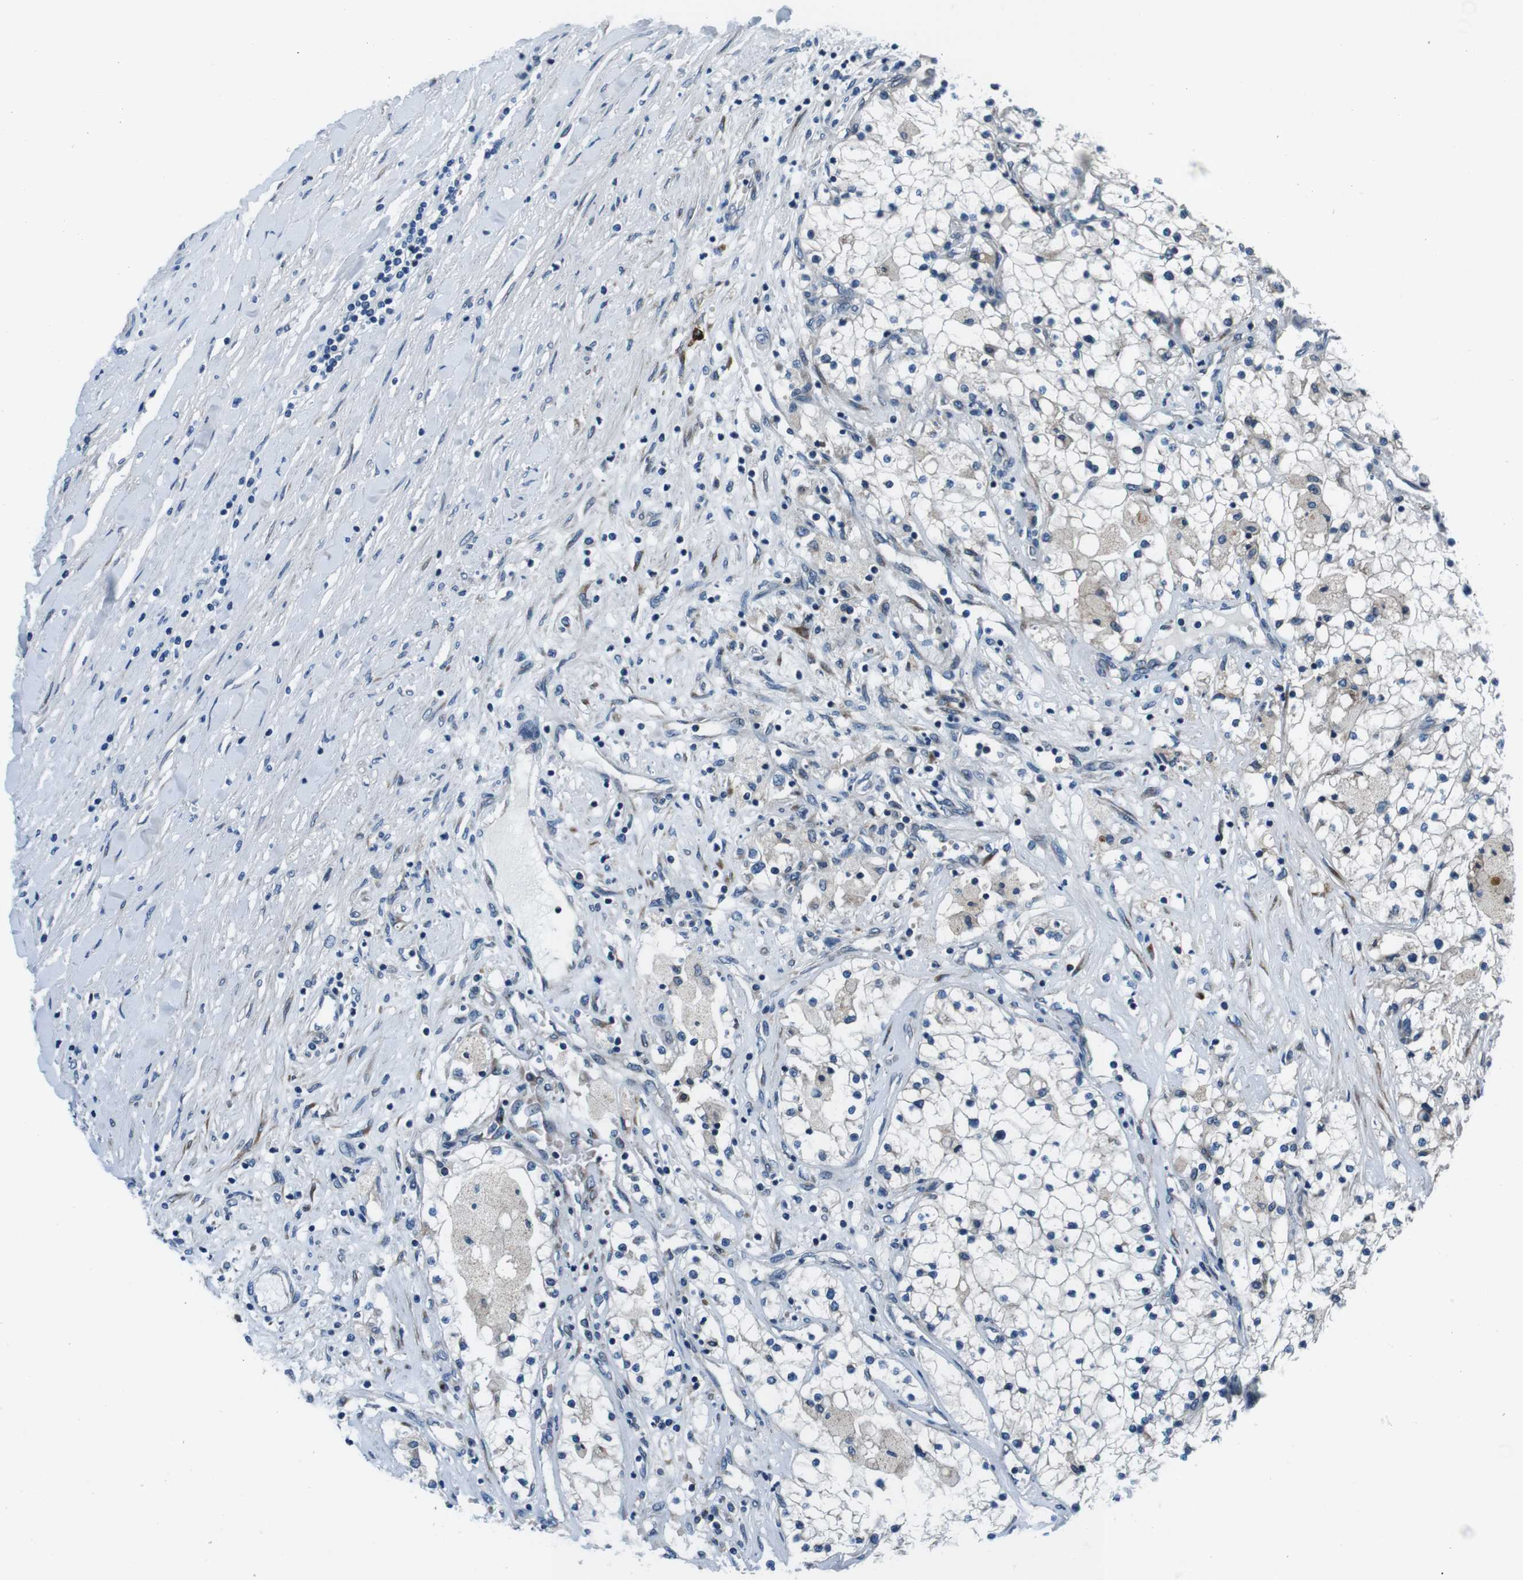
{"staining": {"intensity": "negative", "quantity": "none", "location": "none"}, "tissue": "renal cancer", "cell_type": "Tumor cells", "image_type": "cancer", "snomed": [{"axis": "morphology", "description": "Adenocarcinoma, NOS"}, {"axis": "topography", "description": "Kidney"}], "caption": "Immunohistochemistry (IHC) of human renal cancer (adenocarcinoma) displays no expression in tumor cells.", "gene": "NUCB2", "patient": {"sex": "male", "age": 68}}